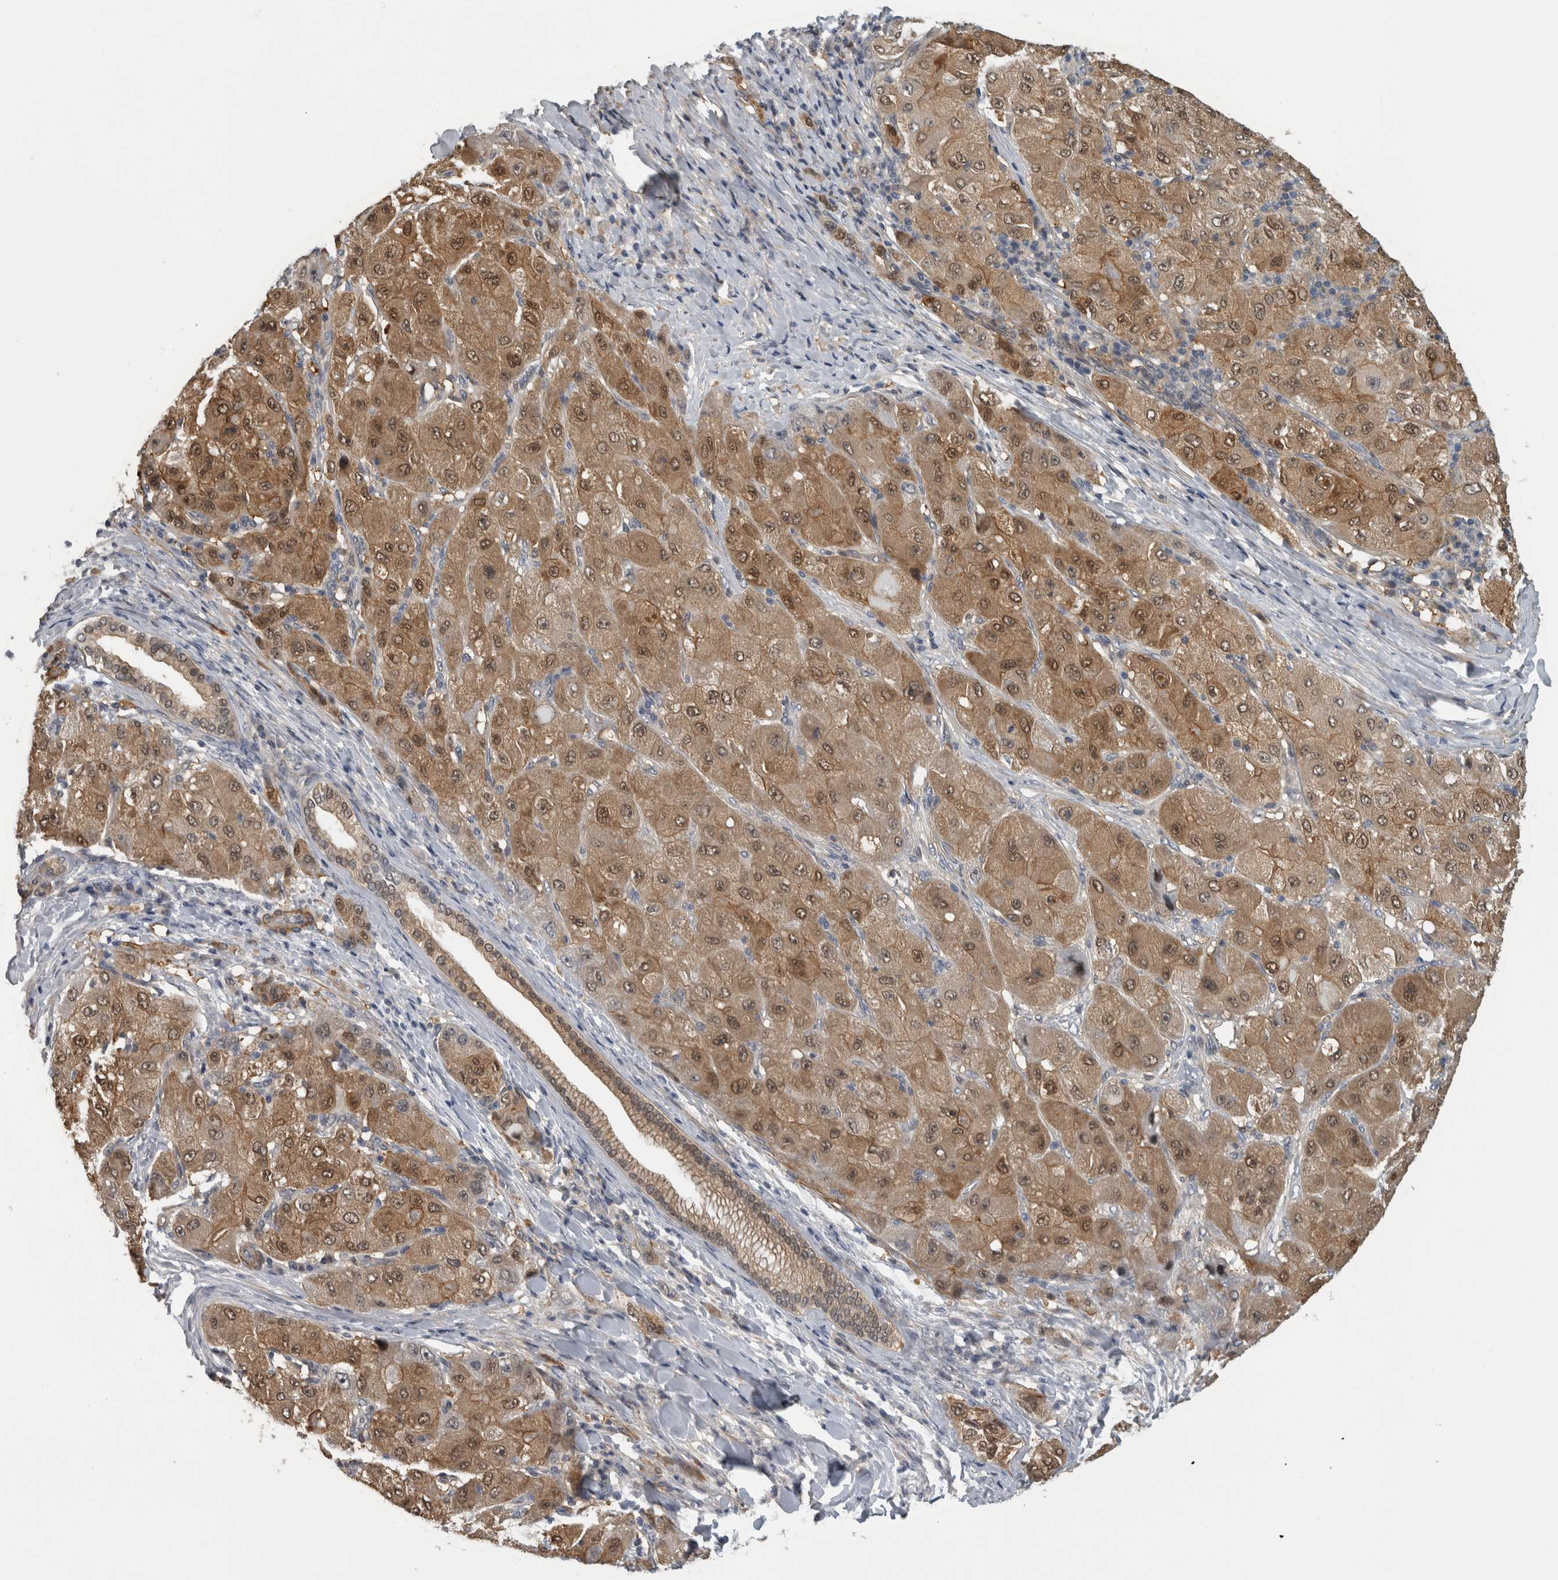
{"staining": {"intensity": "moderate", "quantity": ">75%", "location": "cytoplasmic/membranous,nuclear"}, "tissue": "liver cancer", "cell_type": "Tumor cells", "image_type": "cancer", "snomed": [{"axis": "morphology", "description": "Carcinoma, Hepatocellular, NOS"}, {"axis": "topography", "description": "Liver"}], "caption": "Protein expression analysis of hepatocellular carcinoma (liver) displays moderate cytoplasmic/membranous and nuclear positivity in approximately >75% of tumor cells. The protein of interest is shown in brown color, while the nuclei are stained blue.", "gene": "NAPRT", "patient": {"sex": "male", "age": 80}}